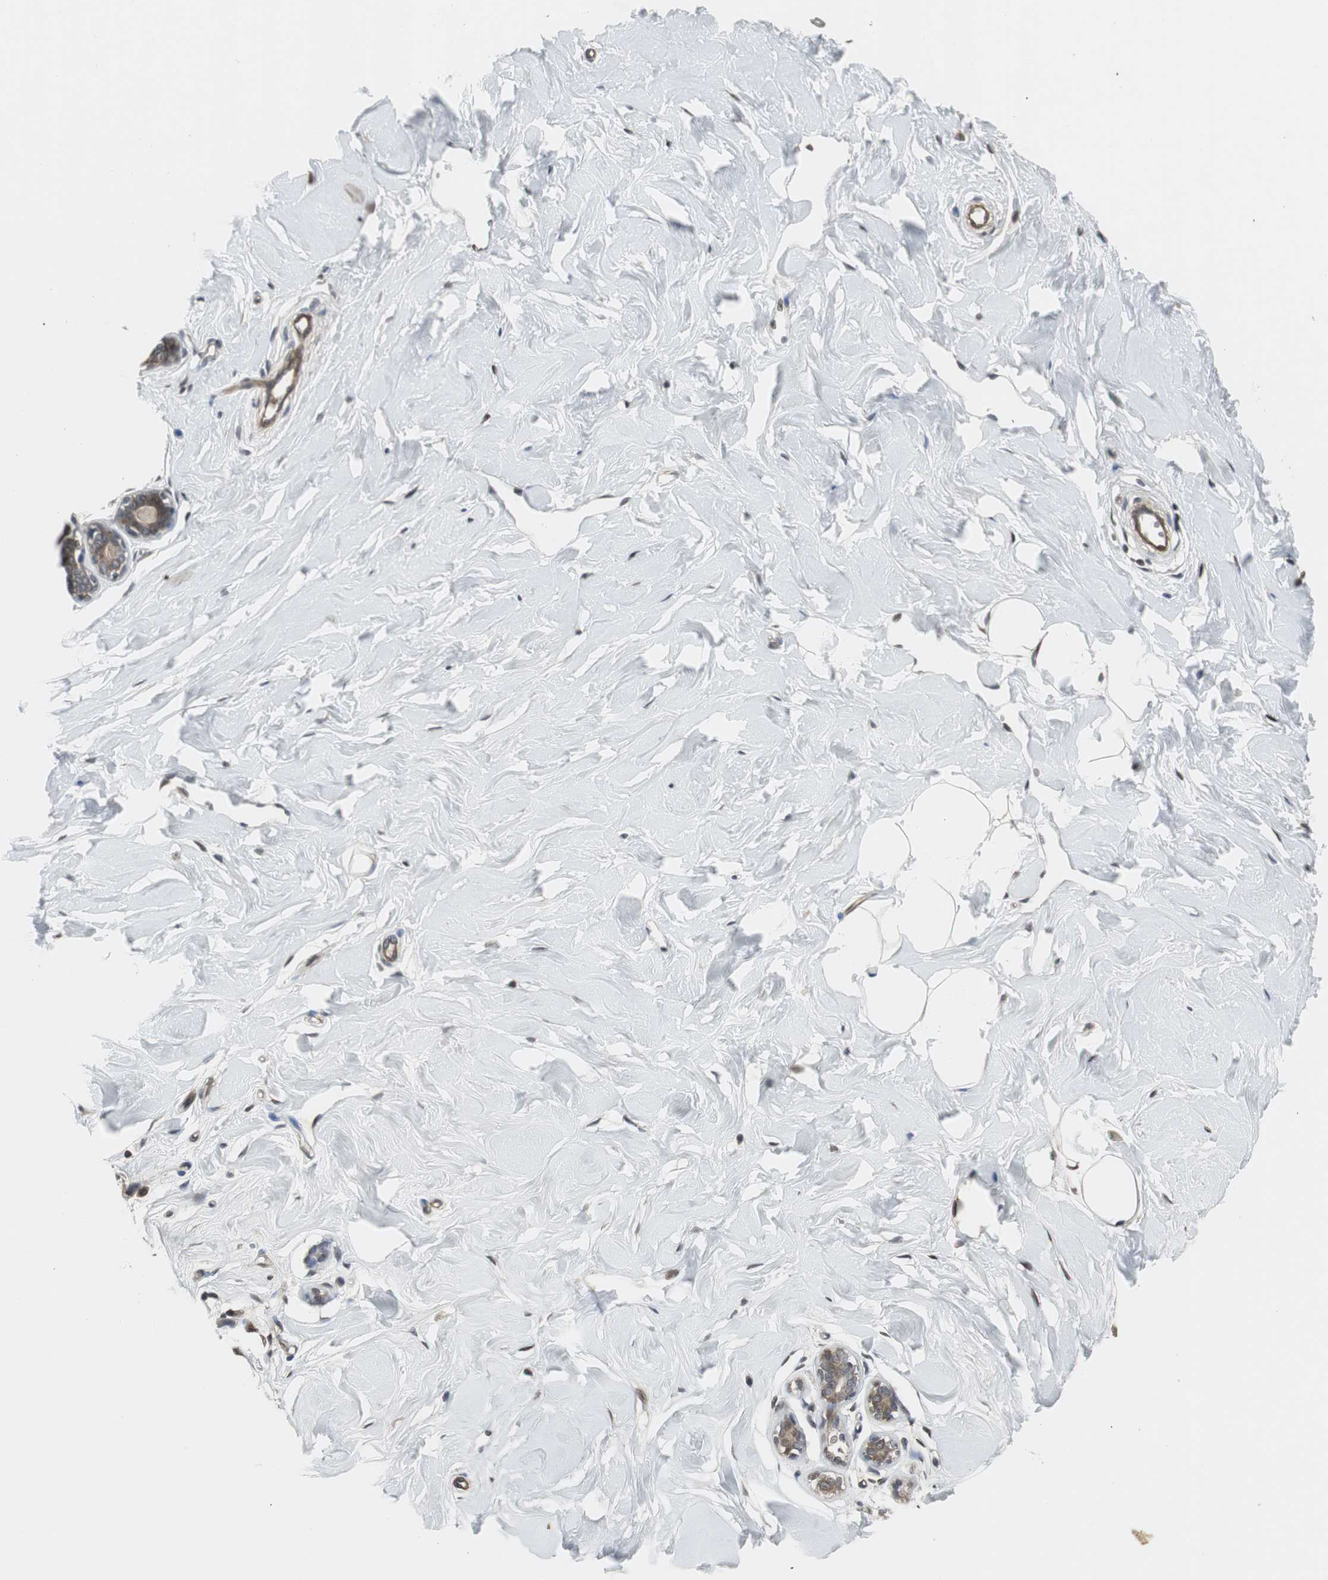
{"staining": {"intensity": "negative", "quantity": "none", "location": "none"}, "tissue": "breast", "cell_type": "Adipocytes", "image_type": "normal", "snomed": [{"axis": "morphology", "description": "Normal tissue, NOS"}, {"axis": "topography", "description": "Breast"}], "caption": "The image shows no significant positivity in adipocytes of breast. (Brightfield microscopy of DAB immunohistochemistry at high magnification).", "gene": "PFDN1", "patient": {"sex": "female", "age": 23}}